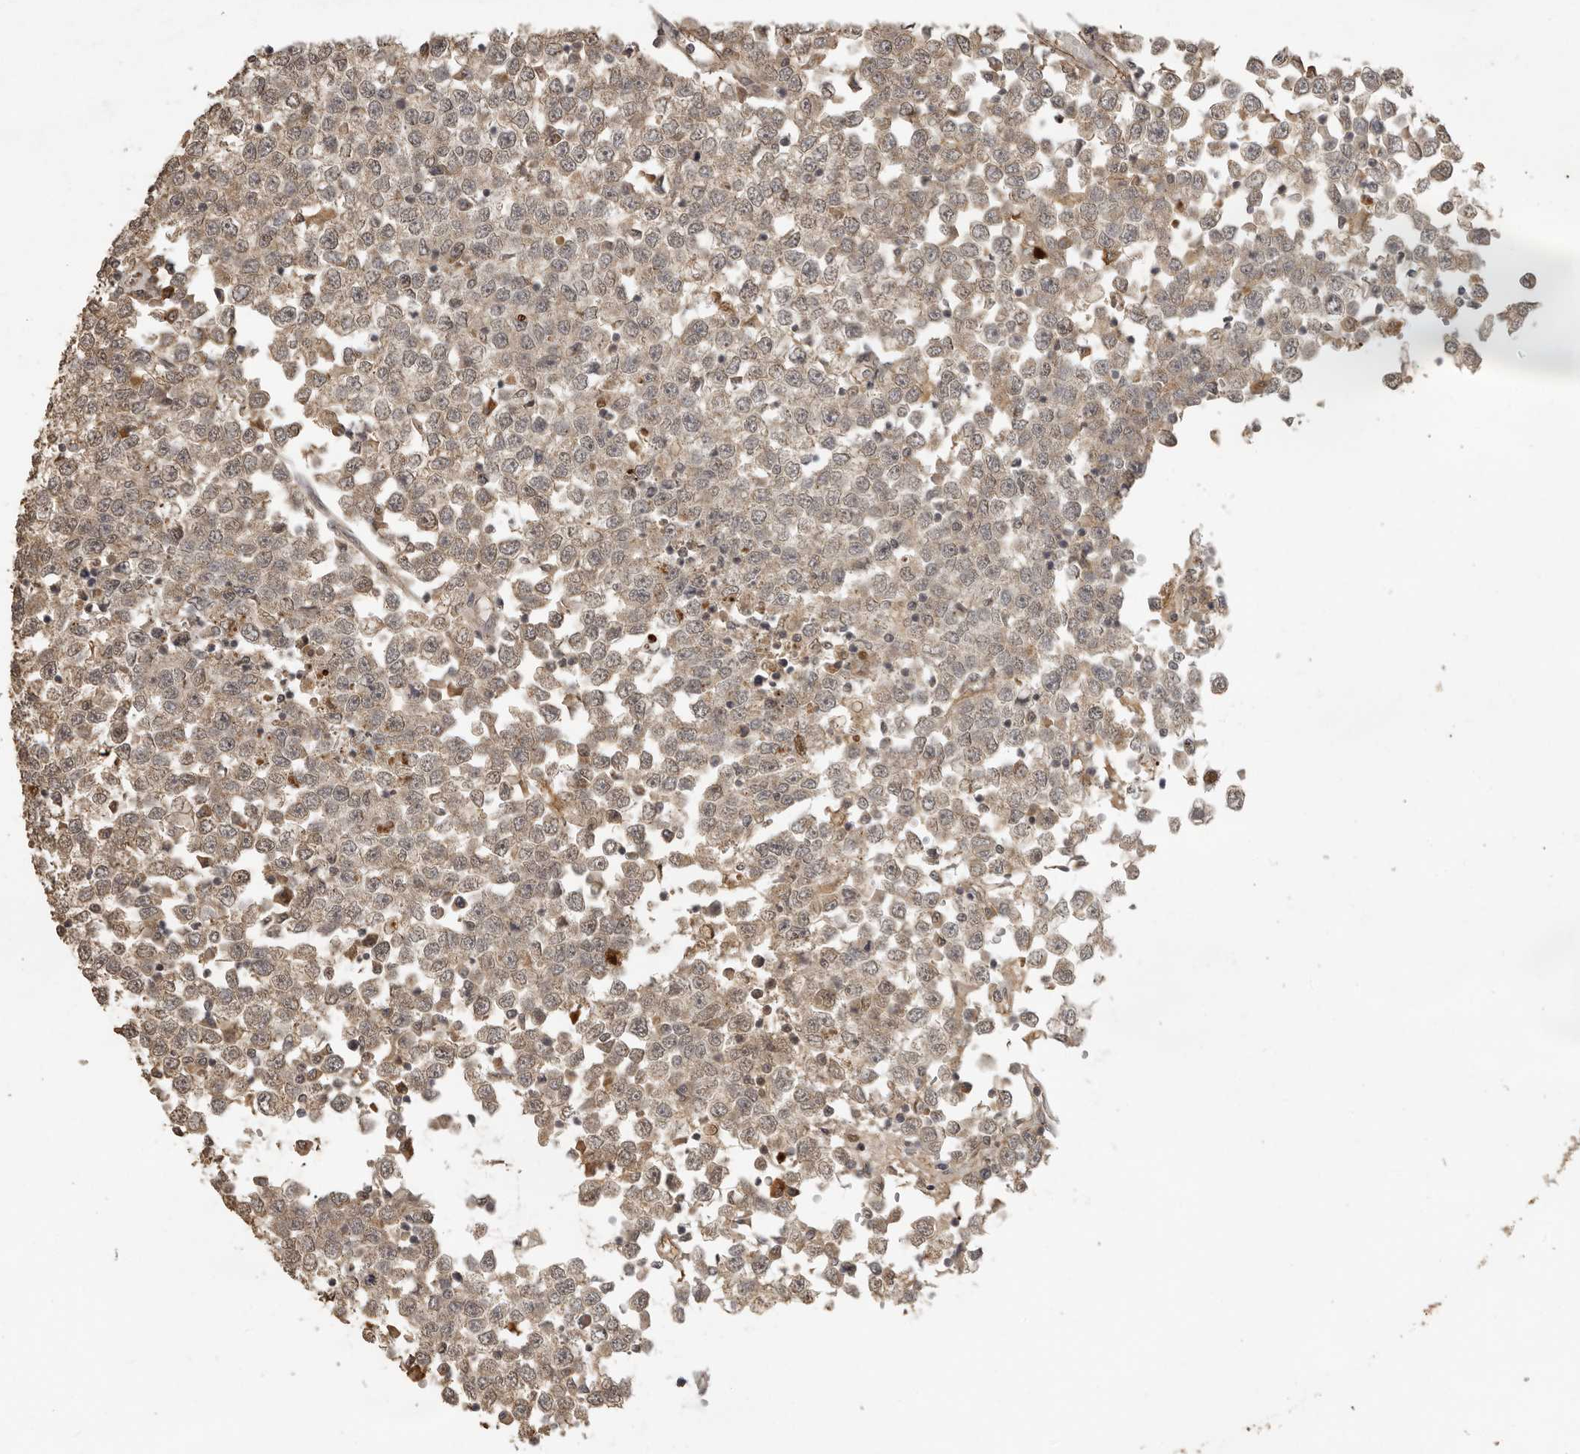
{"staining": {"intensity": "moderate", "quantity": ">75%", "location": "cytoplasmic/membranous"}, "tissue": "testis cancer", "cell_type": "Tumor cells", "image_type": "cancer", "snomed": [{"axis": "morphology", "description": "Seminoma, NOS"}, {"axis": "topography", "description": "Testis"}], "caption": "This is a histology image of immunohistochemistry (IHC) staining of testis cancer, which shows moderate positivity in the cytoplasmic/membranous of tumor cells.", "gene": "CTF1", "patient": {"sex": "male", "age": 65}}